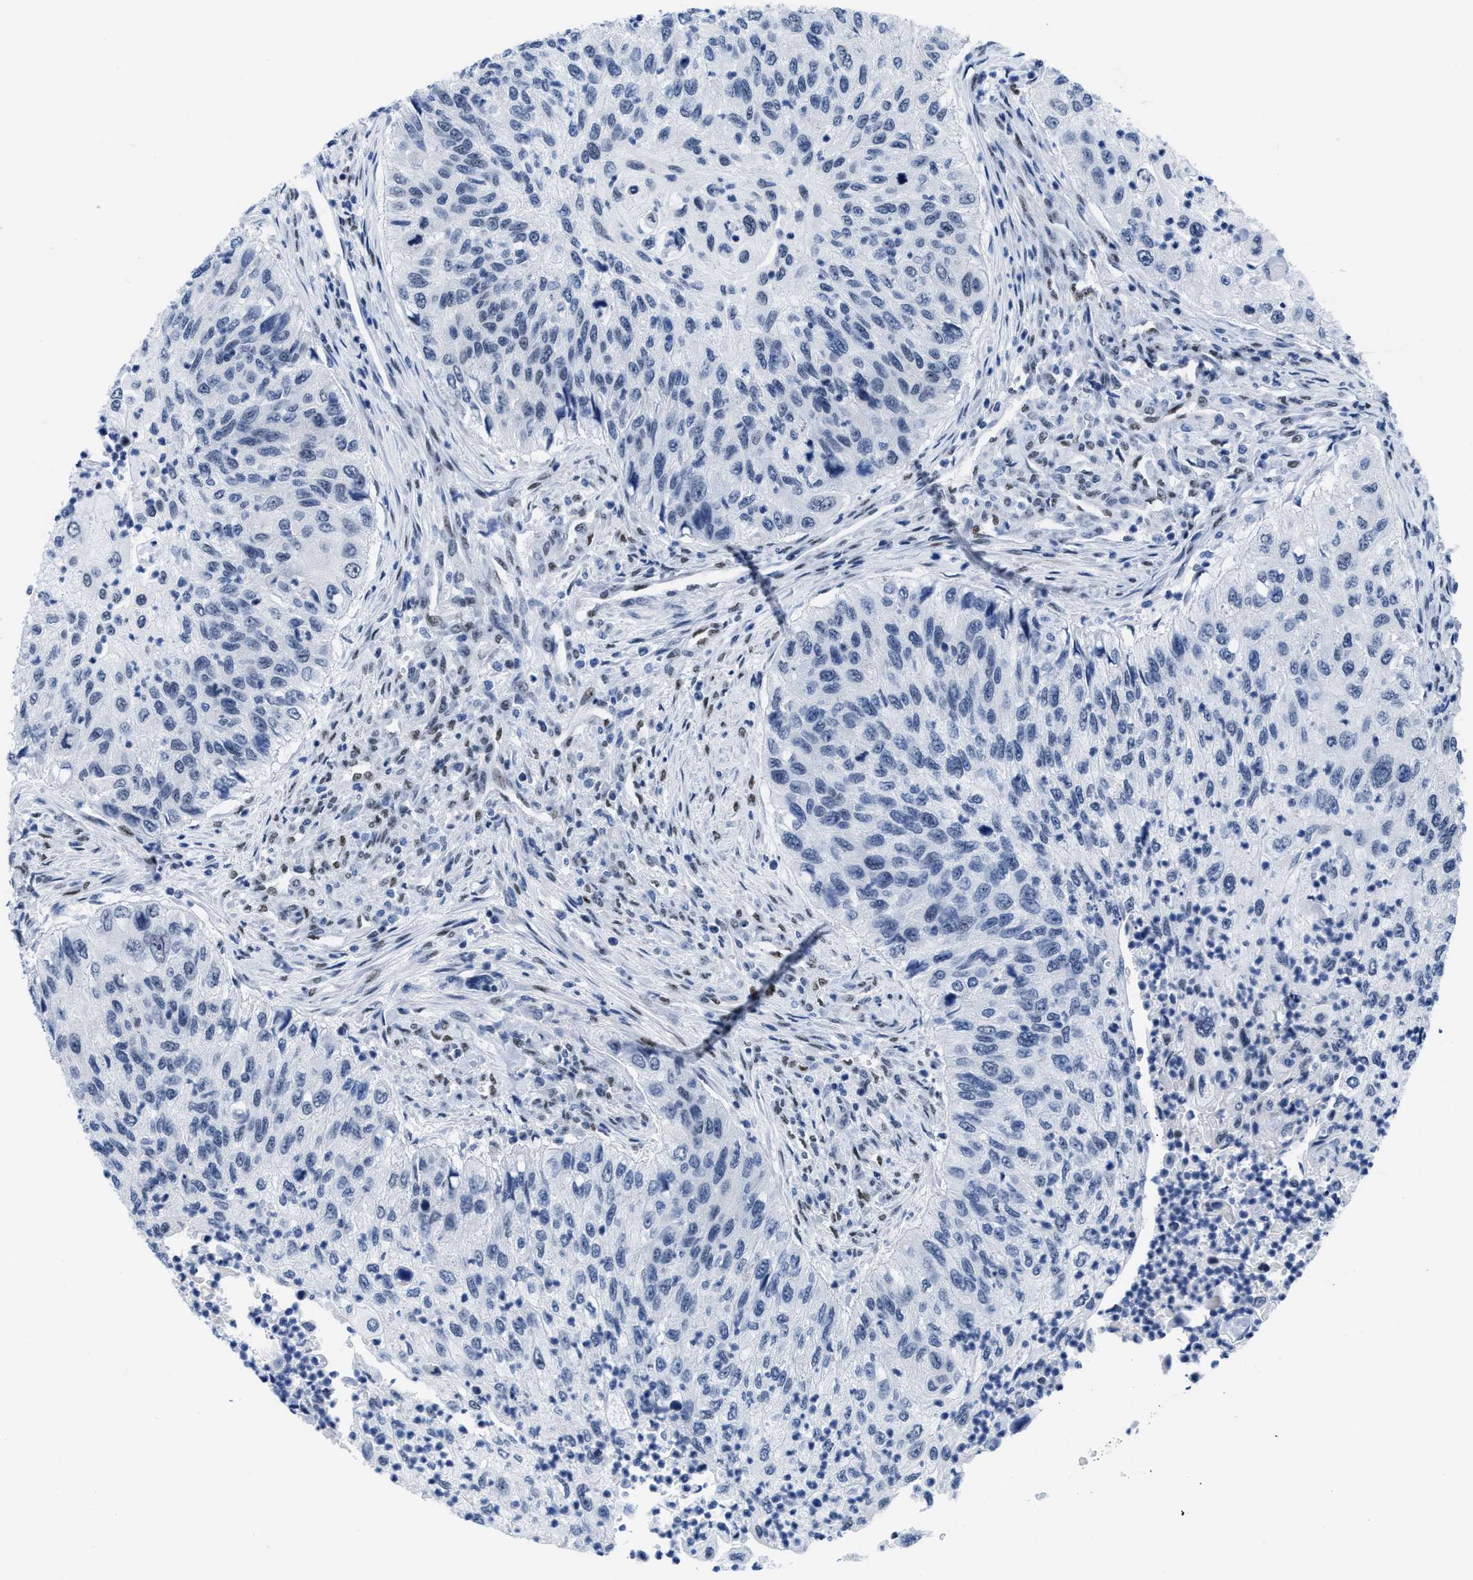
{"staining": {"intensity": "negative", "quantity": "none", "location": "none"}, "tissue": "urothelial cancer", "cell_type": "Tumor cells", "image_type": "cancer", "snomed": [{"axis": "morphology", "description": "Urothelial carcinoma, High grade"}, {"axis": "topography", "description": "Urinary bladder"}], "caption": "Micrograph shows no protein positivity in tumor cells of high-grade urothelial carcinoma tissue.", "gene": "CTBP1", "patient": {"sex": "female", "age": 60}}